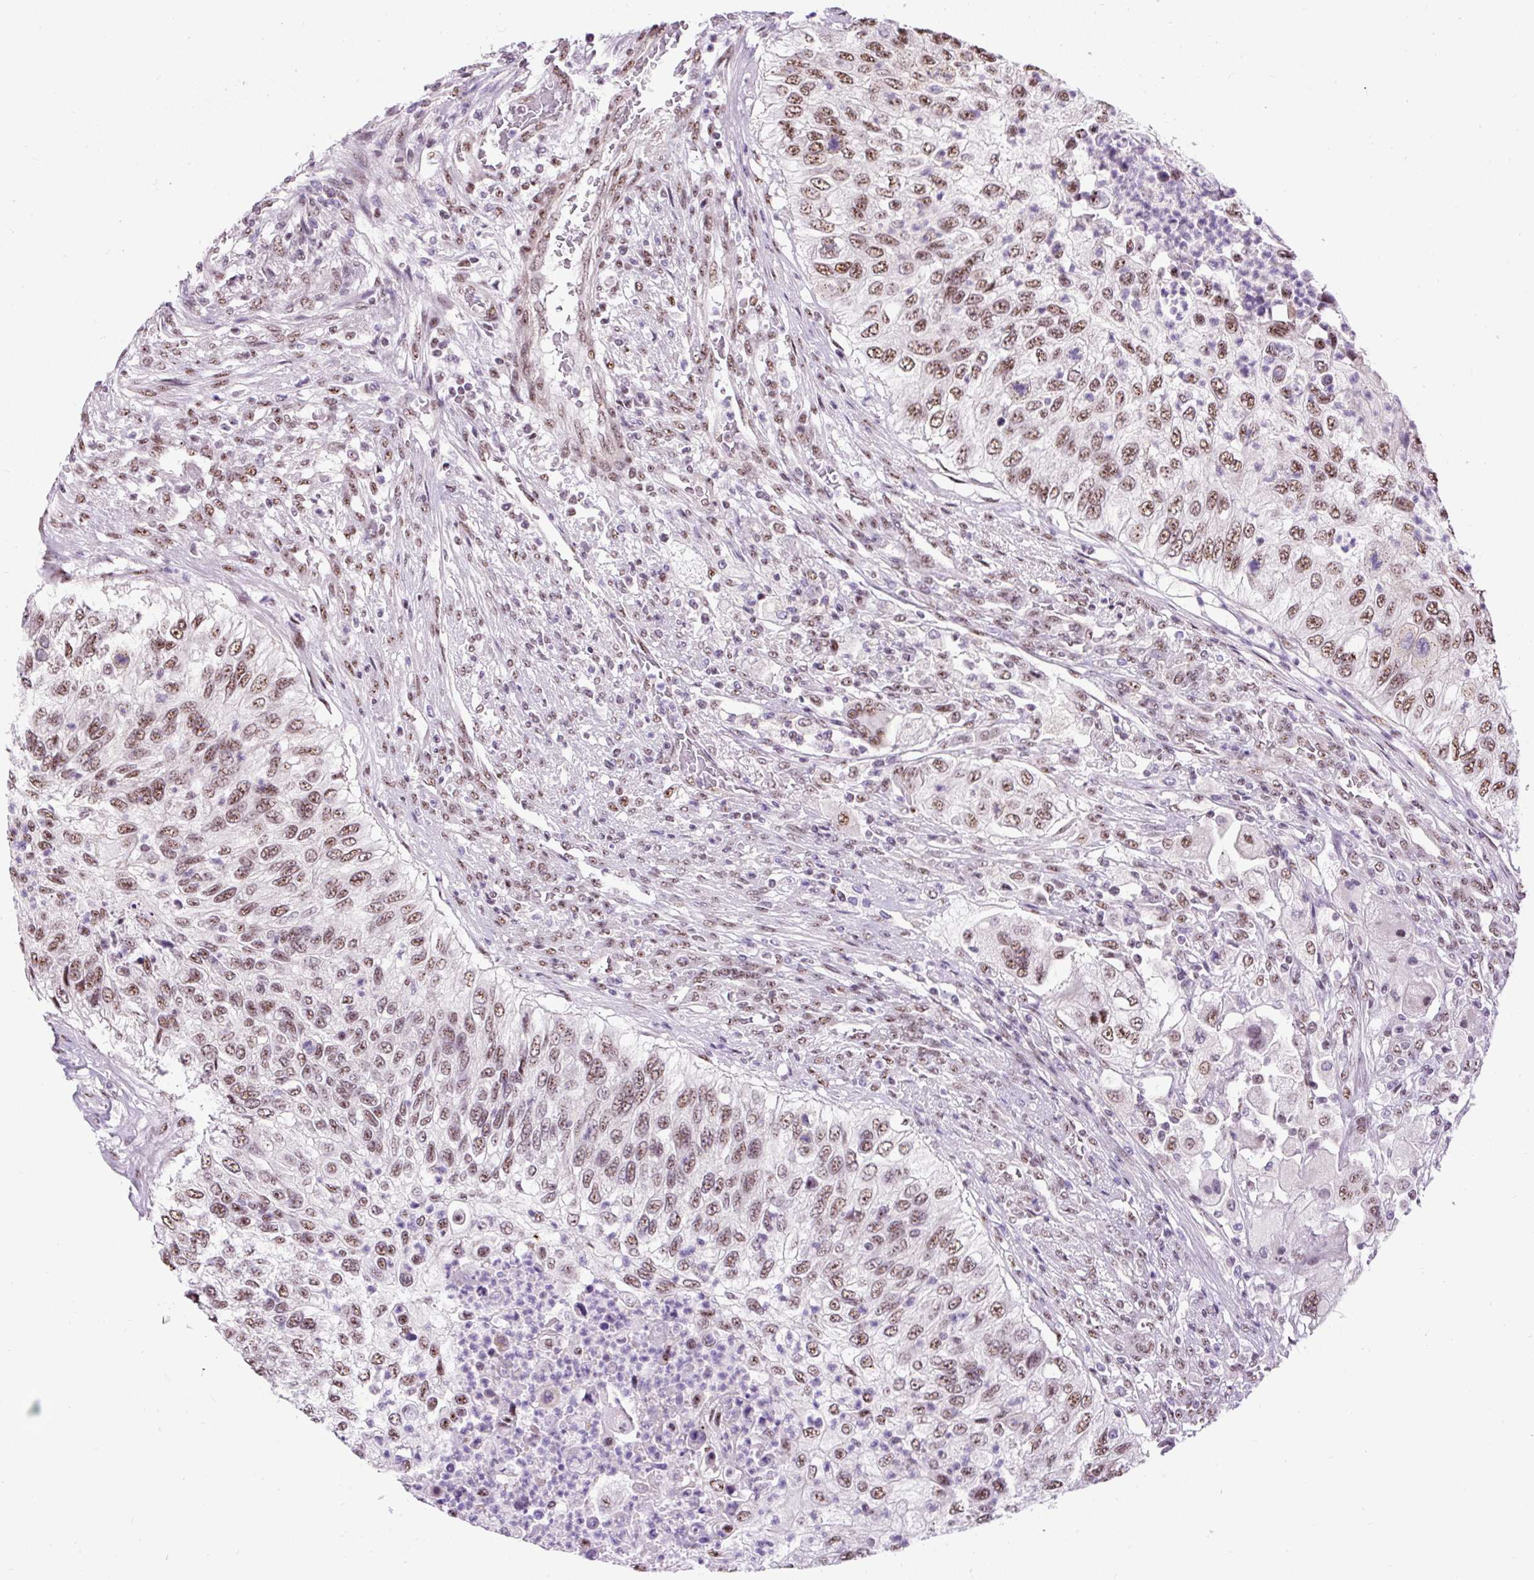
{"staining": {"intensity": "moderate", "quantity": ">75%", "location": "nuclear"}, "tissue": "urothelial cancer", "cell_type": "Tumor cells", "image_type": "cancer", "snomed": [{"axis": "morphology", "description": "Urothelial carcinoma, High grade"}, {"axis": "topography", "description": "Urinary bladder"}], "caption": "Immunohistochemical staining of human high-grade urothelial carcinoma exhibits medium levels of moderate nuclear protein staining in about >75% of tumor cells.", "gene": "SMC5", "patient": {"sex": "female", "age": 60}}